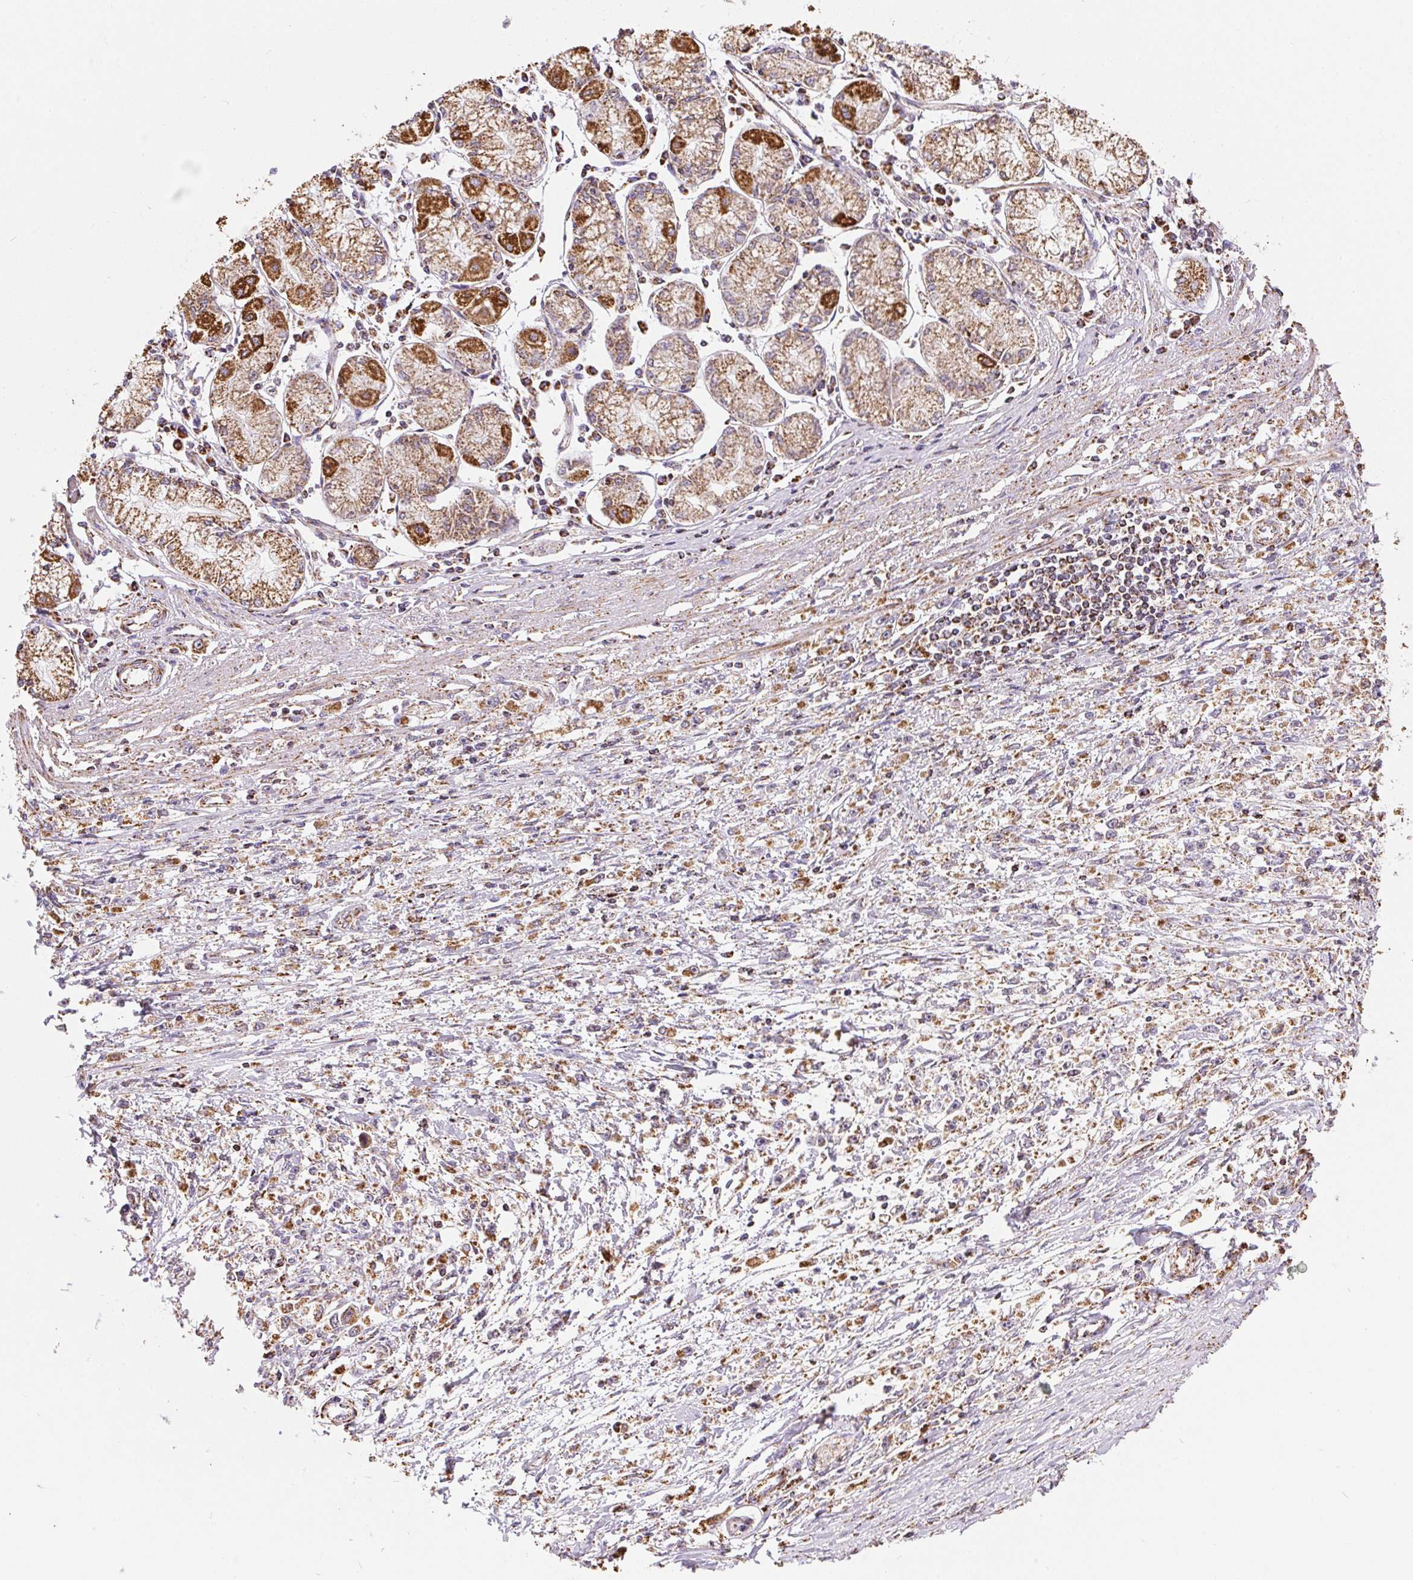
{"staining": {"intensity": "moderate", "quantity": ">75%", "location": "cytoplasmic/membranous"}, "tissue": "stomach cancer", "cell_type": "Tumor cells", "image_type": "cancer", "snomed": [{"axis": "morphology", "description": "Adenocarcinoma, NOS"}, {"axis": "topography", "description": "Stomach"}], "caption": "This photomicrograph demonstrates adenocarcinoma (stomach) stained with immunohistochemistry to label a protein in brown. The cytoplasmic/membranous of tumor cells show moderate positivity for the protein. Nuclei are counter-stained blue.", "gene": "MAPK11", "patient": {"sex": "female", "age": 59}}